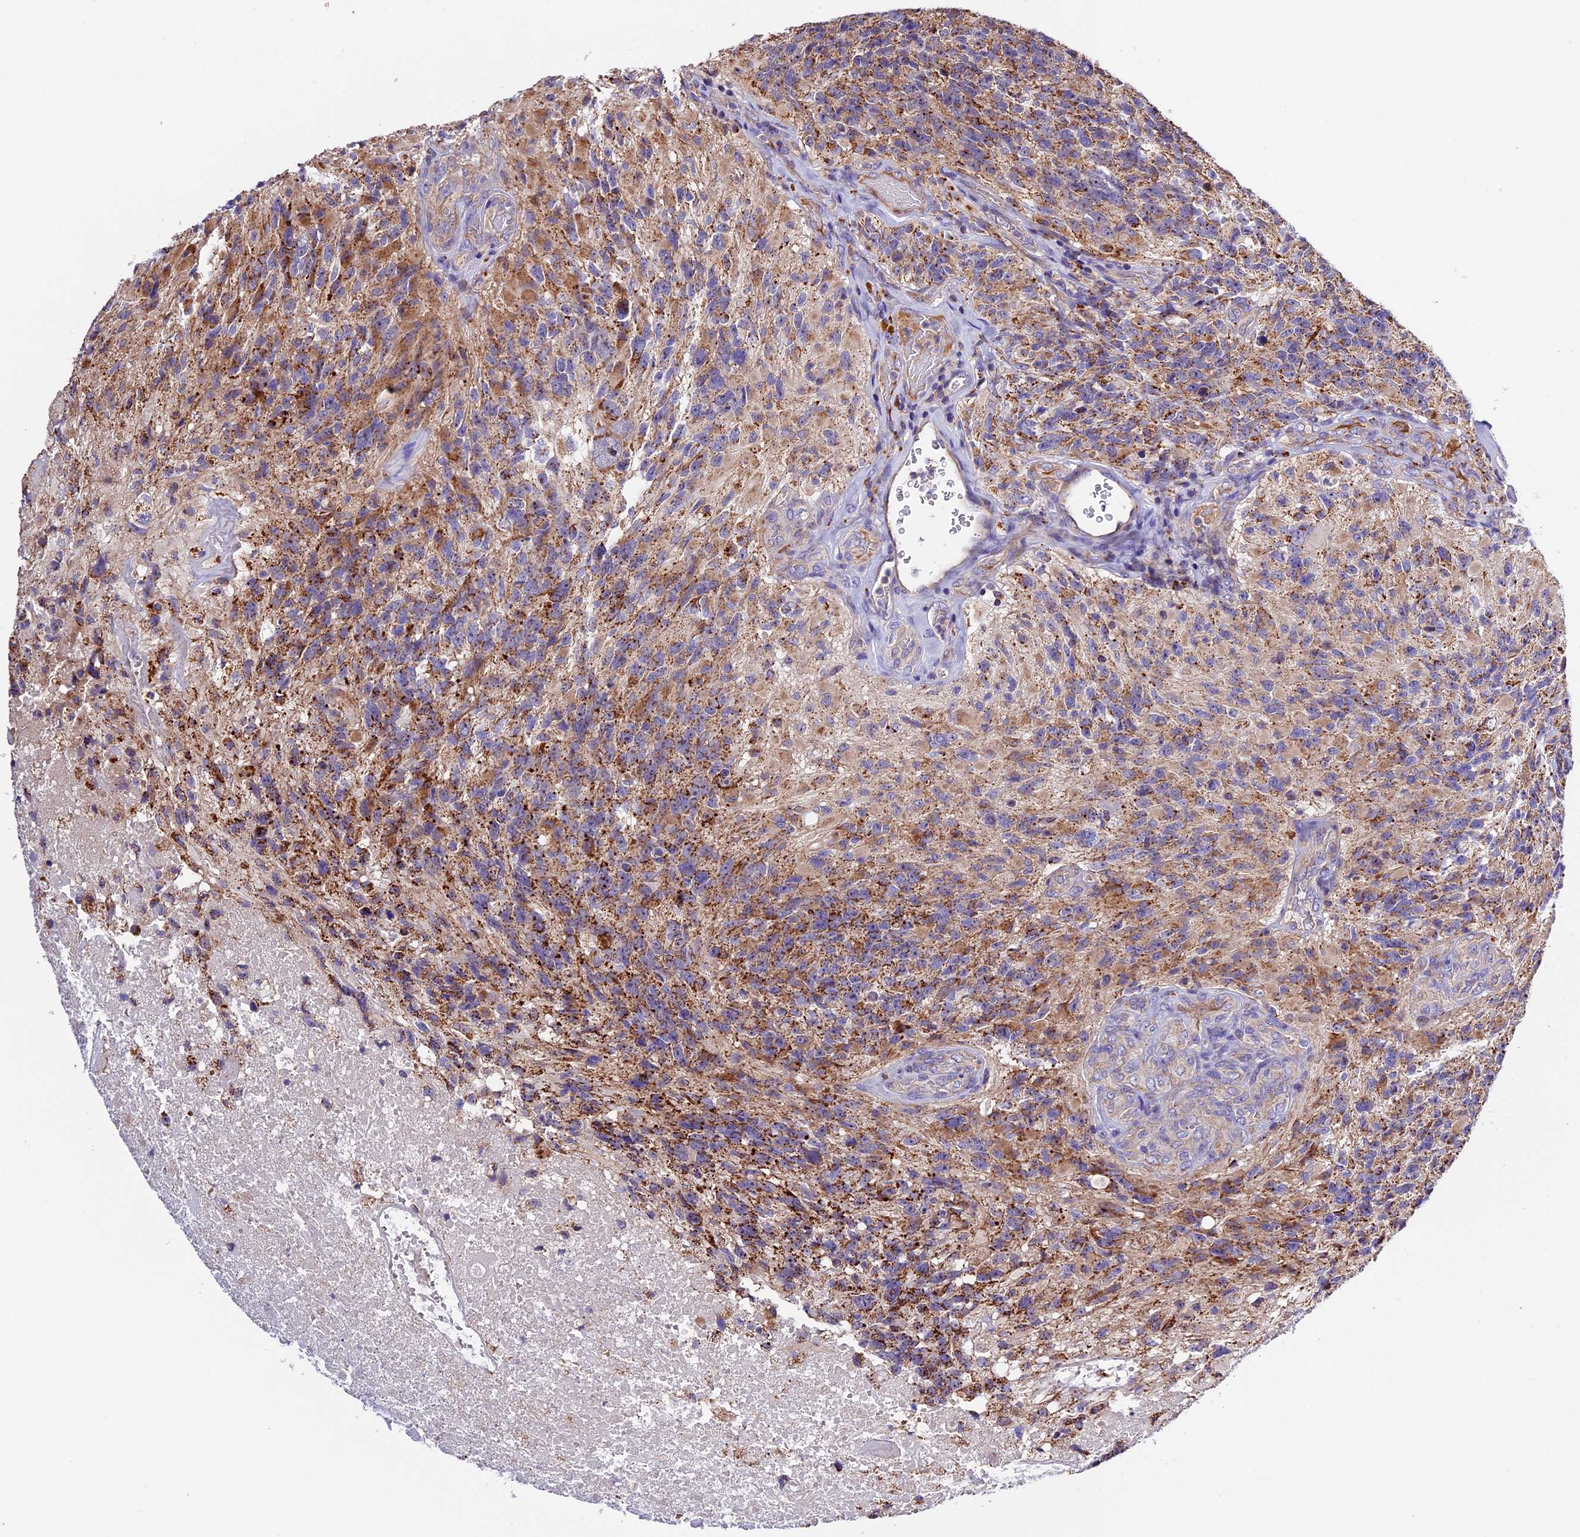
{"staining": {"intensity": "moderate", "quantity": ">75%", "location": "cytoplasmic/membranous"}, "tissue": "glioma", "cell_type": "Tumor cells", "image_type": "cancer", "snomed": [{"axis": "morphology", "description": "Glioma, malignant, High grade"}, {"axis": "topography", "description": "Brain"}], "caption": "This micrograph exhibits glioma stained with immunohistochemistry (IHC) to label a protein in brown. The cytoplasmic/membranous of tumor cells show moderate positivity for the protein. Nuclei are counter-stained blue.", "gene": "METTL22", "patient": {"sex": "male", "age": 76}}